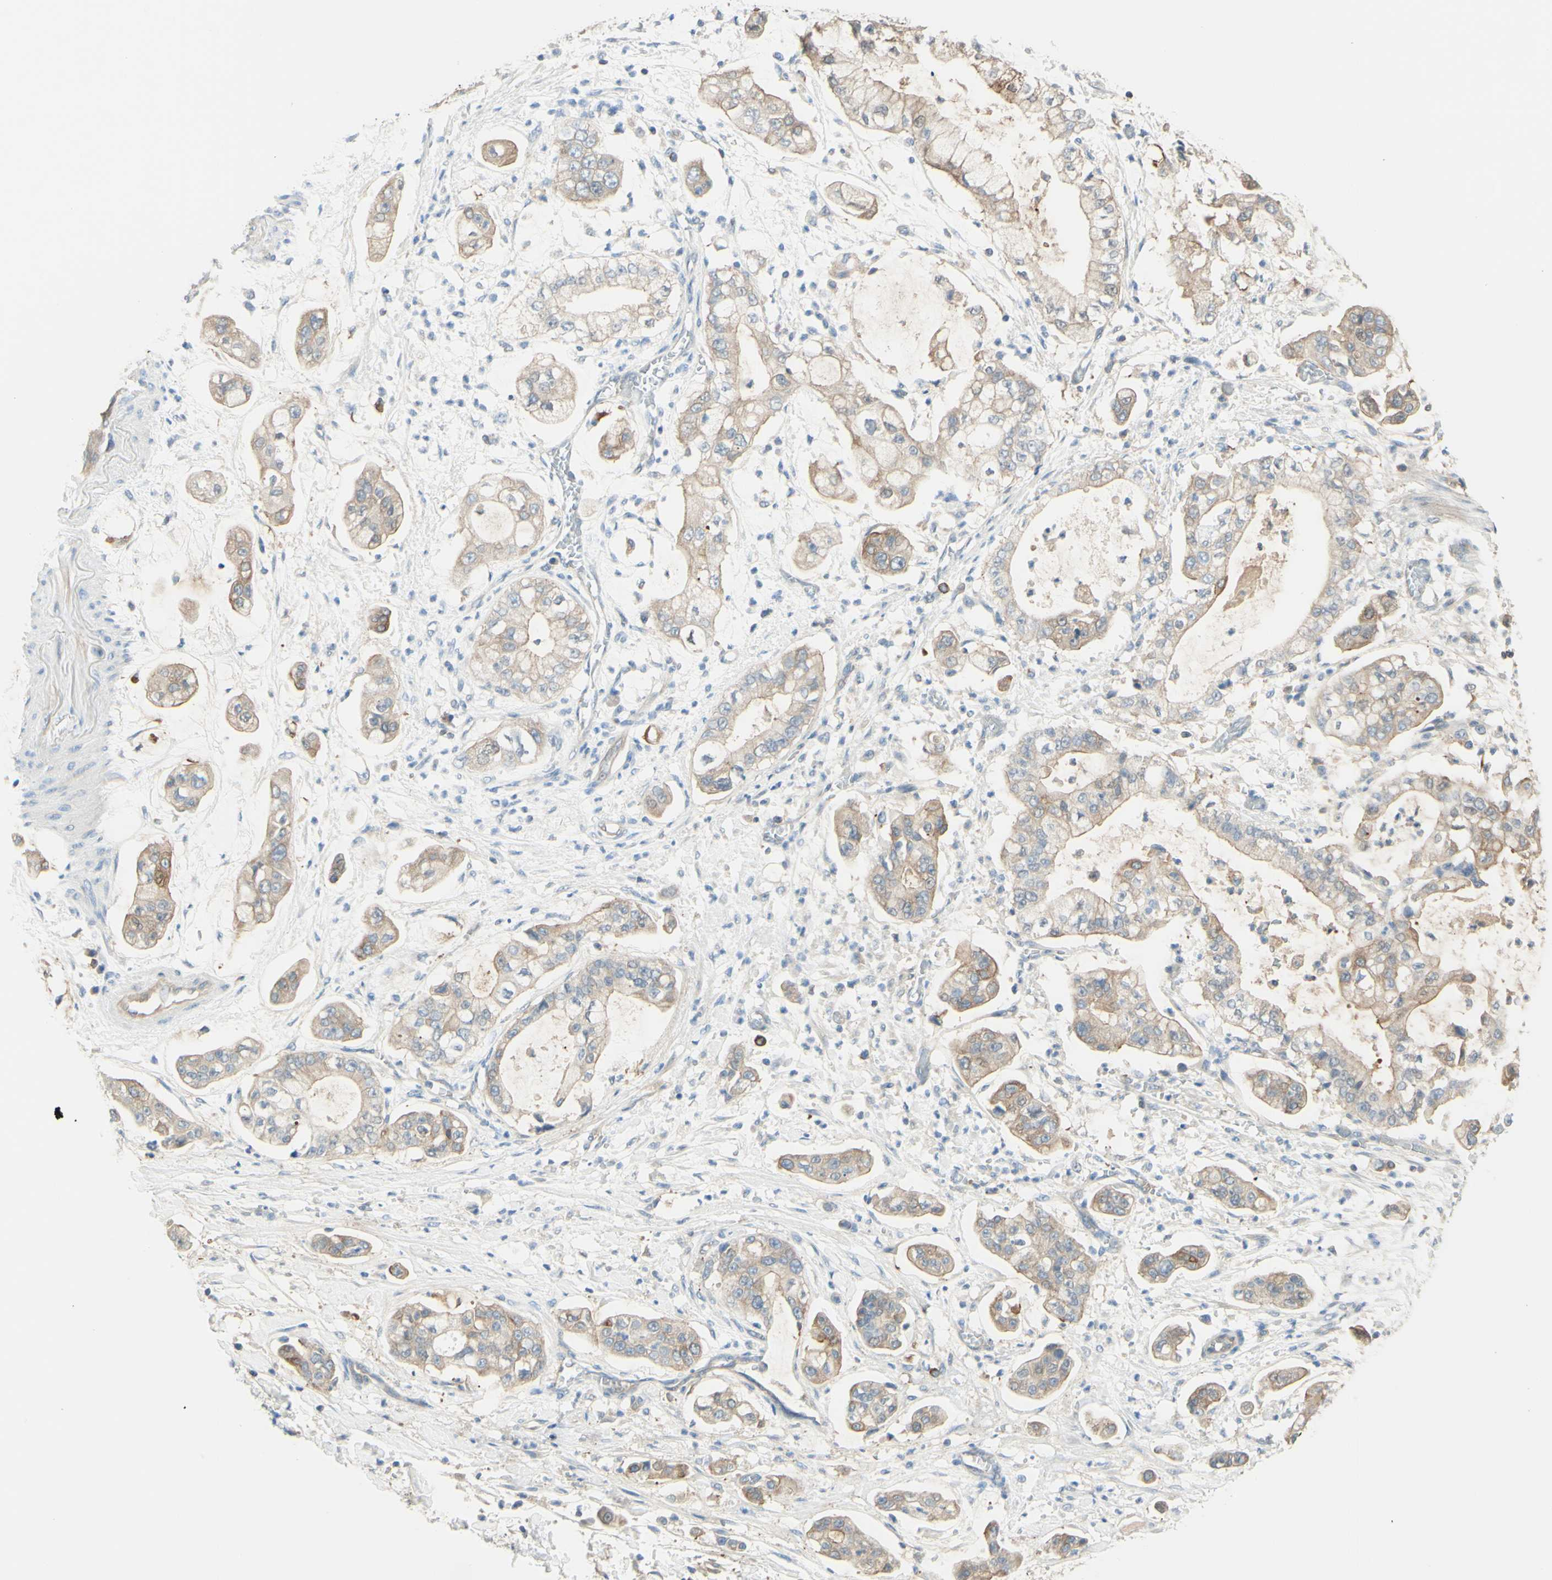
{"staining": {"intensity": "weak", "quantity": ">75%", "location": "cytoplasmic/membranous"}, "tissue": "stomach cancer", "cell_type": "Tumor cells", "image_type": "cancer", "snomed": [{"axis": "morphology", "description": "Adenocarcinoma, NOS"}, {"axis": "topography", "description": "Stomach"}], "caption": "Stomach adenocarcinoma tissue exhibits weak cytoplasmic/membranous expression in approximately >75% of tumor cells The staining was performed using DAB to visualize the protein expression in brown, while the nuclei were stained in blue with hematoxylin (Magnification: 20x).", "gene": "MTM1", "patient": {"sex": "male", "age": 76}}